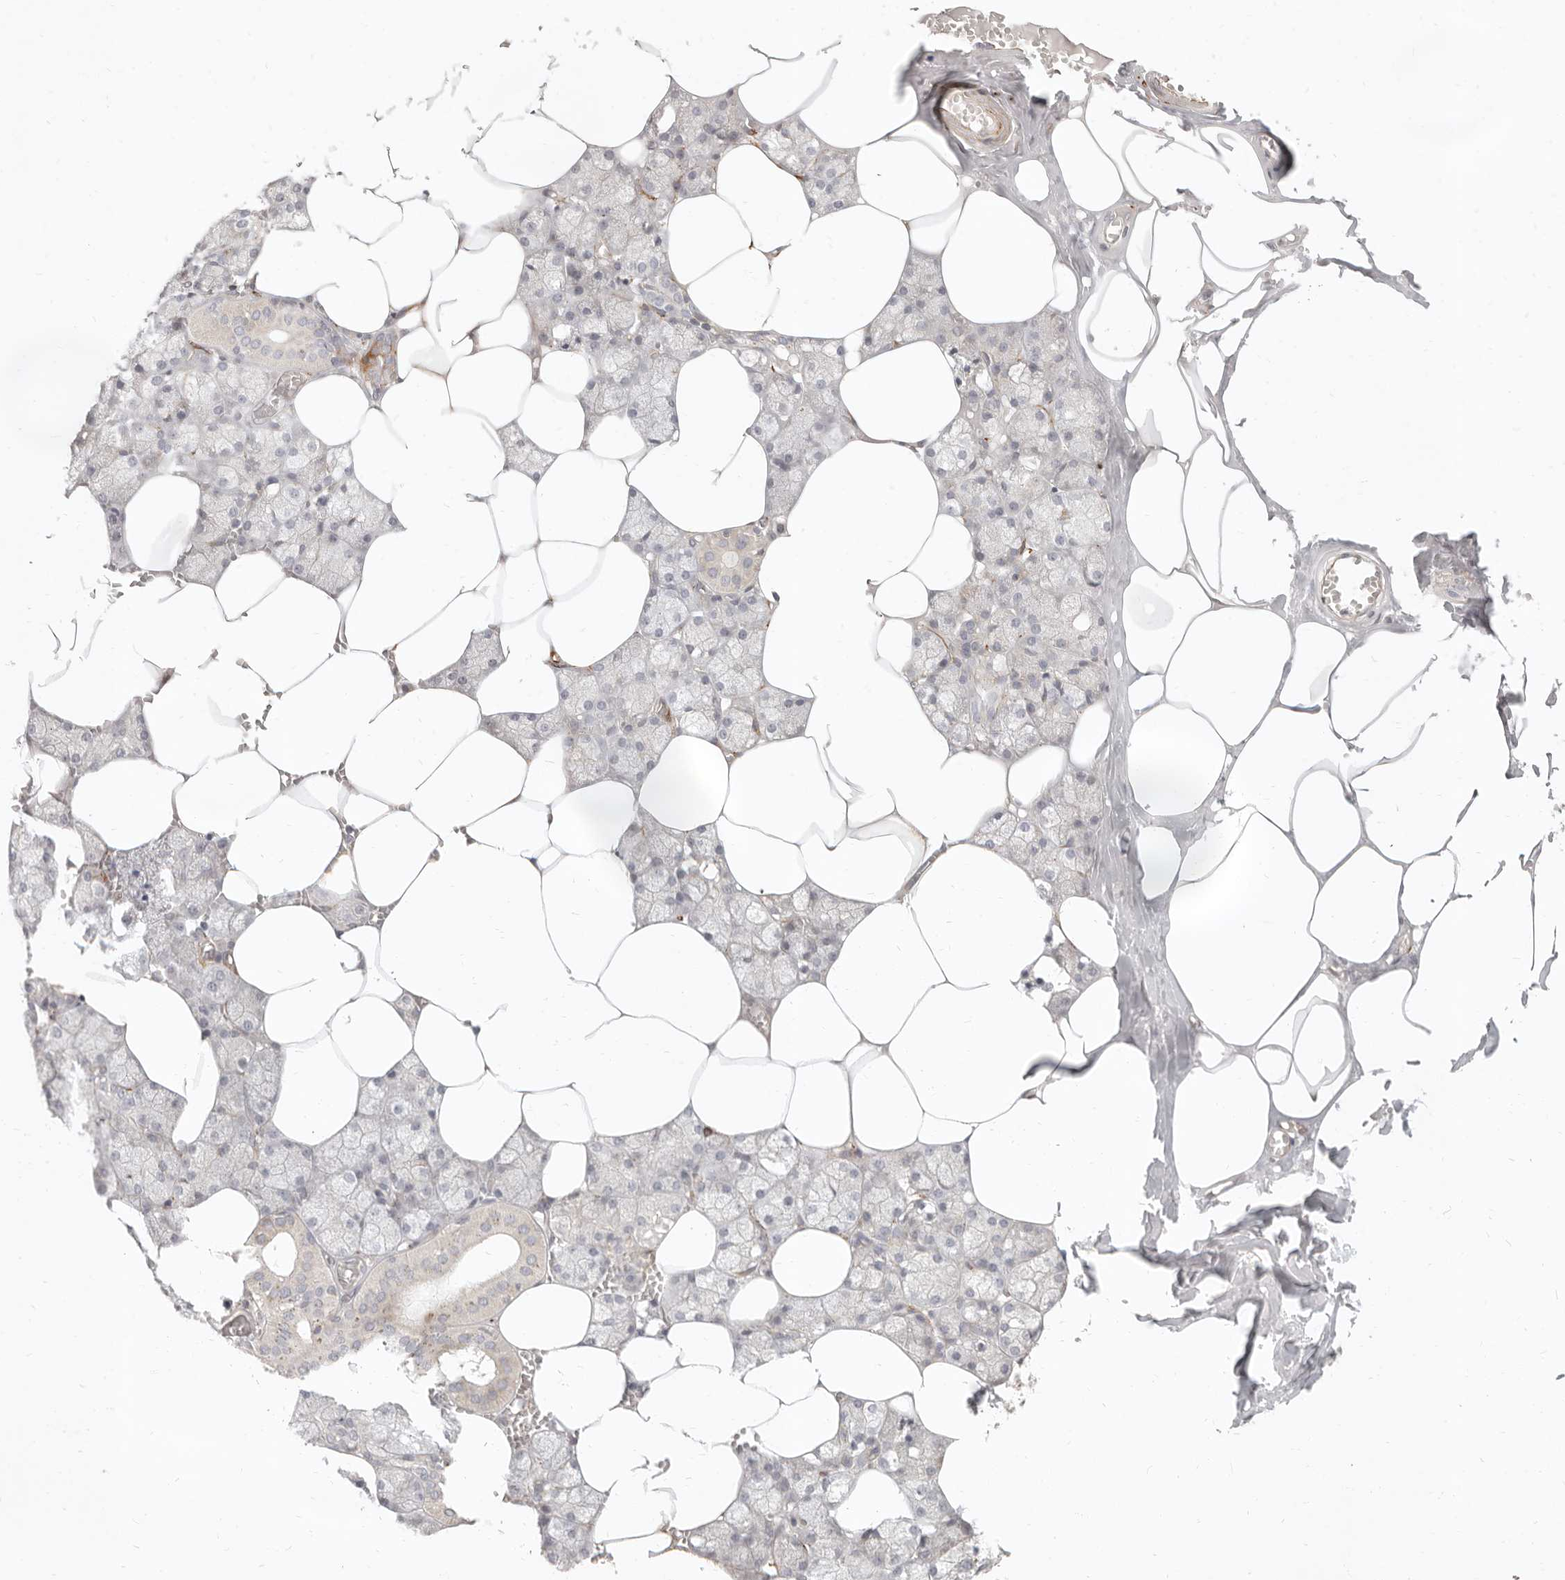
{"staining": {"intensity": "weak", "quantity": "<25%", "location": "cytoplasmic/membranous"}, "tissue": "salivary gland", "cell_type": "Glandular cells", "image_type": "normal", "snomed": [{"axis": "morphology", "description": "Normal tissue, NOS"}, {"axis": "topography", "description": "Salivary gland"}], "caption": "The micrograph displays no significant positivity in glandular cells of salivary gland.", "gene": "SASS6", "patient": {"sex": "male", "age": 62}}